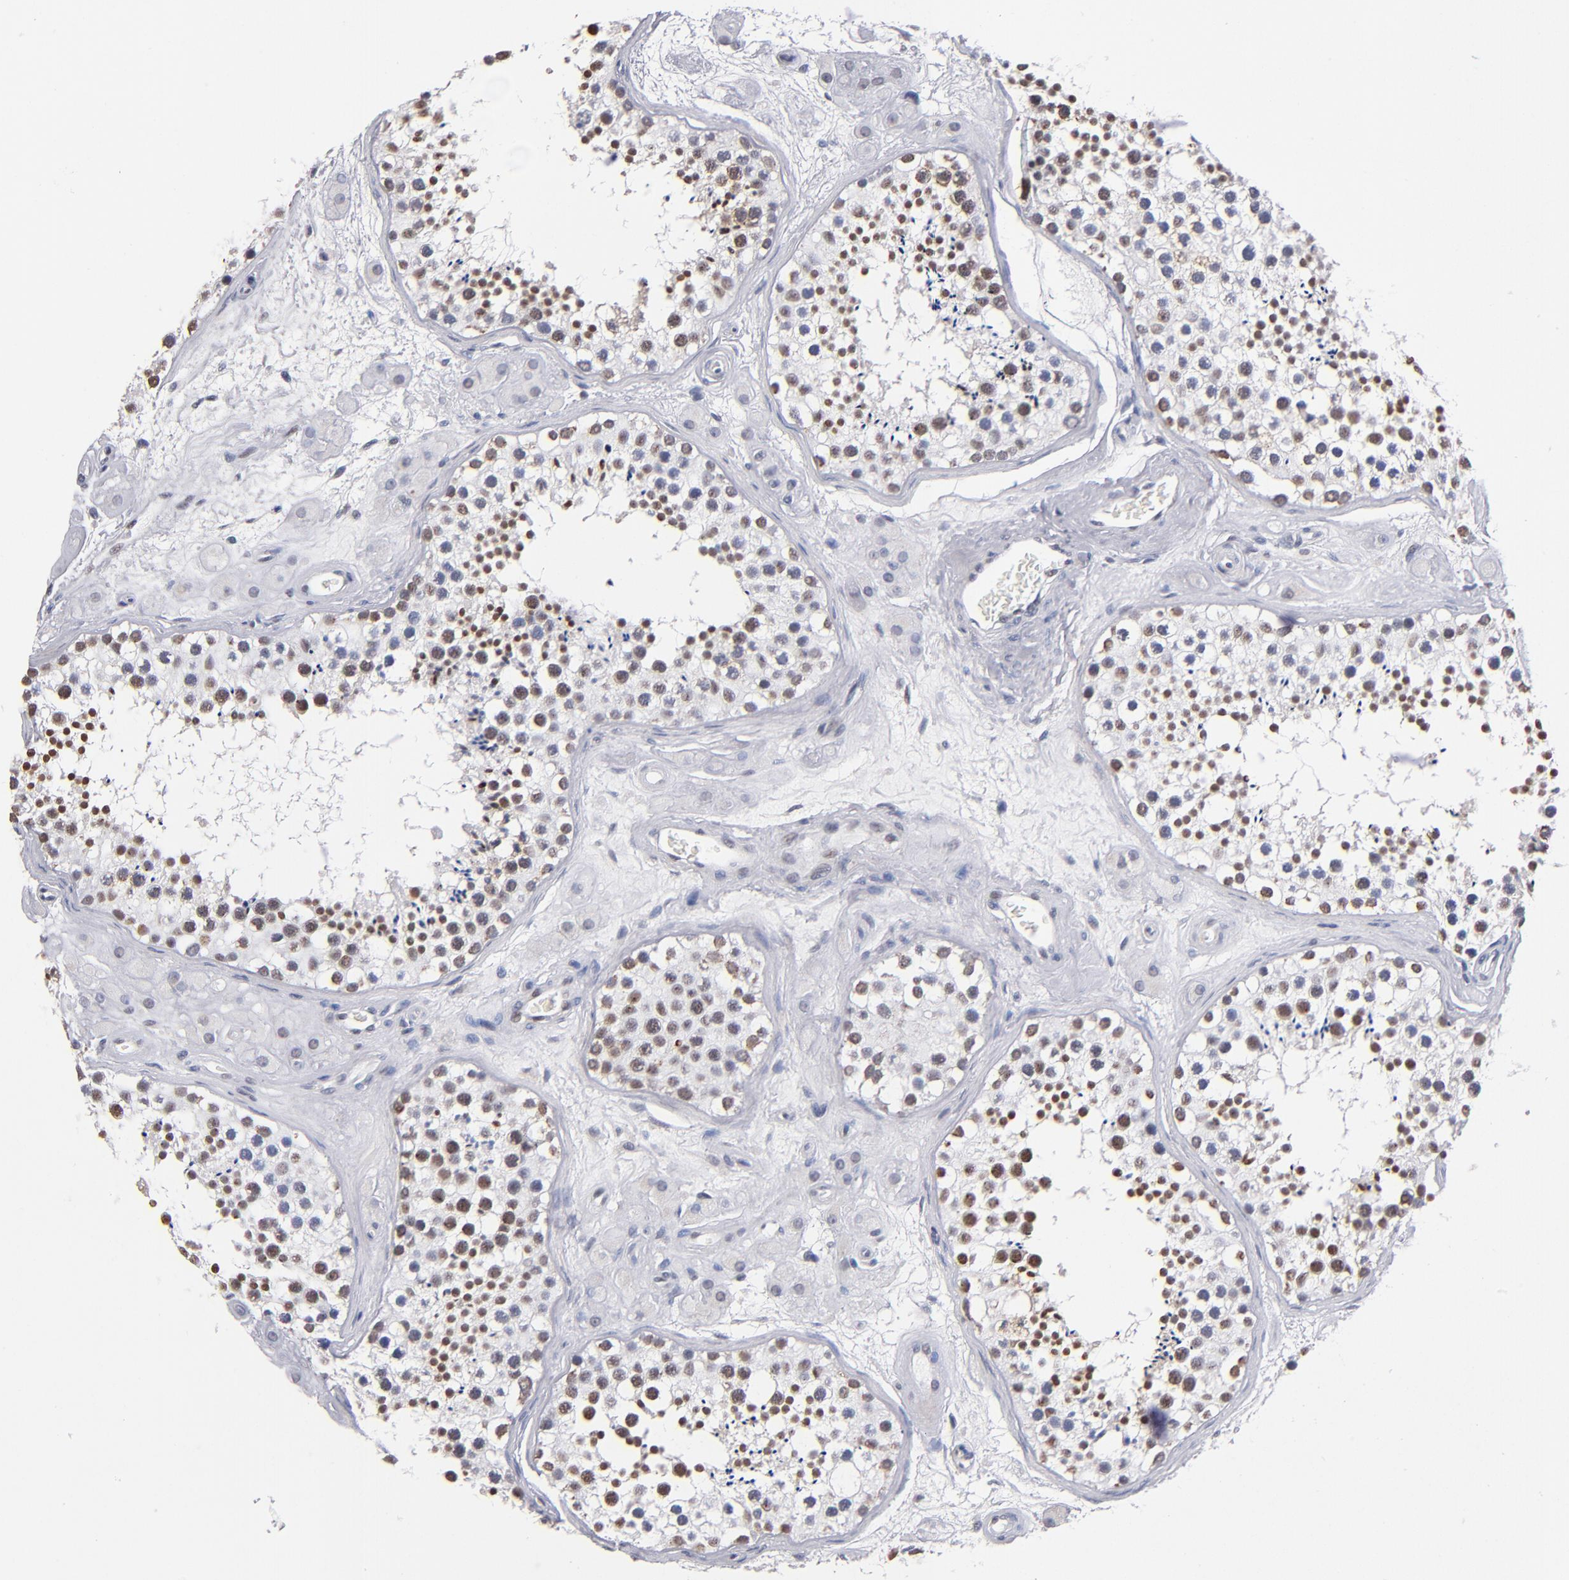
{"staining": {"intensity": "strong", "quantity": ">75%", "location": "nuclear"}, "tissue": "testis", "cell_type": "Cells in seminiferous ducts", "image_type": "normal", "snomed": [{"axis": "morphology", "description": "Normal tissue, NOS"}, {"axis": "topography", "description": "Testis"}], "caption": "DAB immunohistochemical staining of unremarkable human testis displays strong nuclear protein positivity in approximately >75% of cells in seminiferous ducts. (brown staining indicates protein expression, while blue staining denotes nuclei).", "gene": "MN1", "patient": {"sex": "male", "age": 38}}